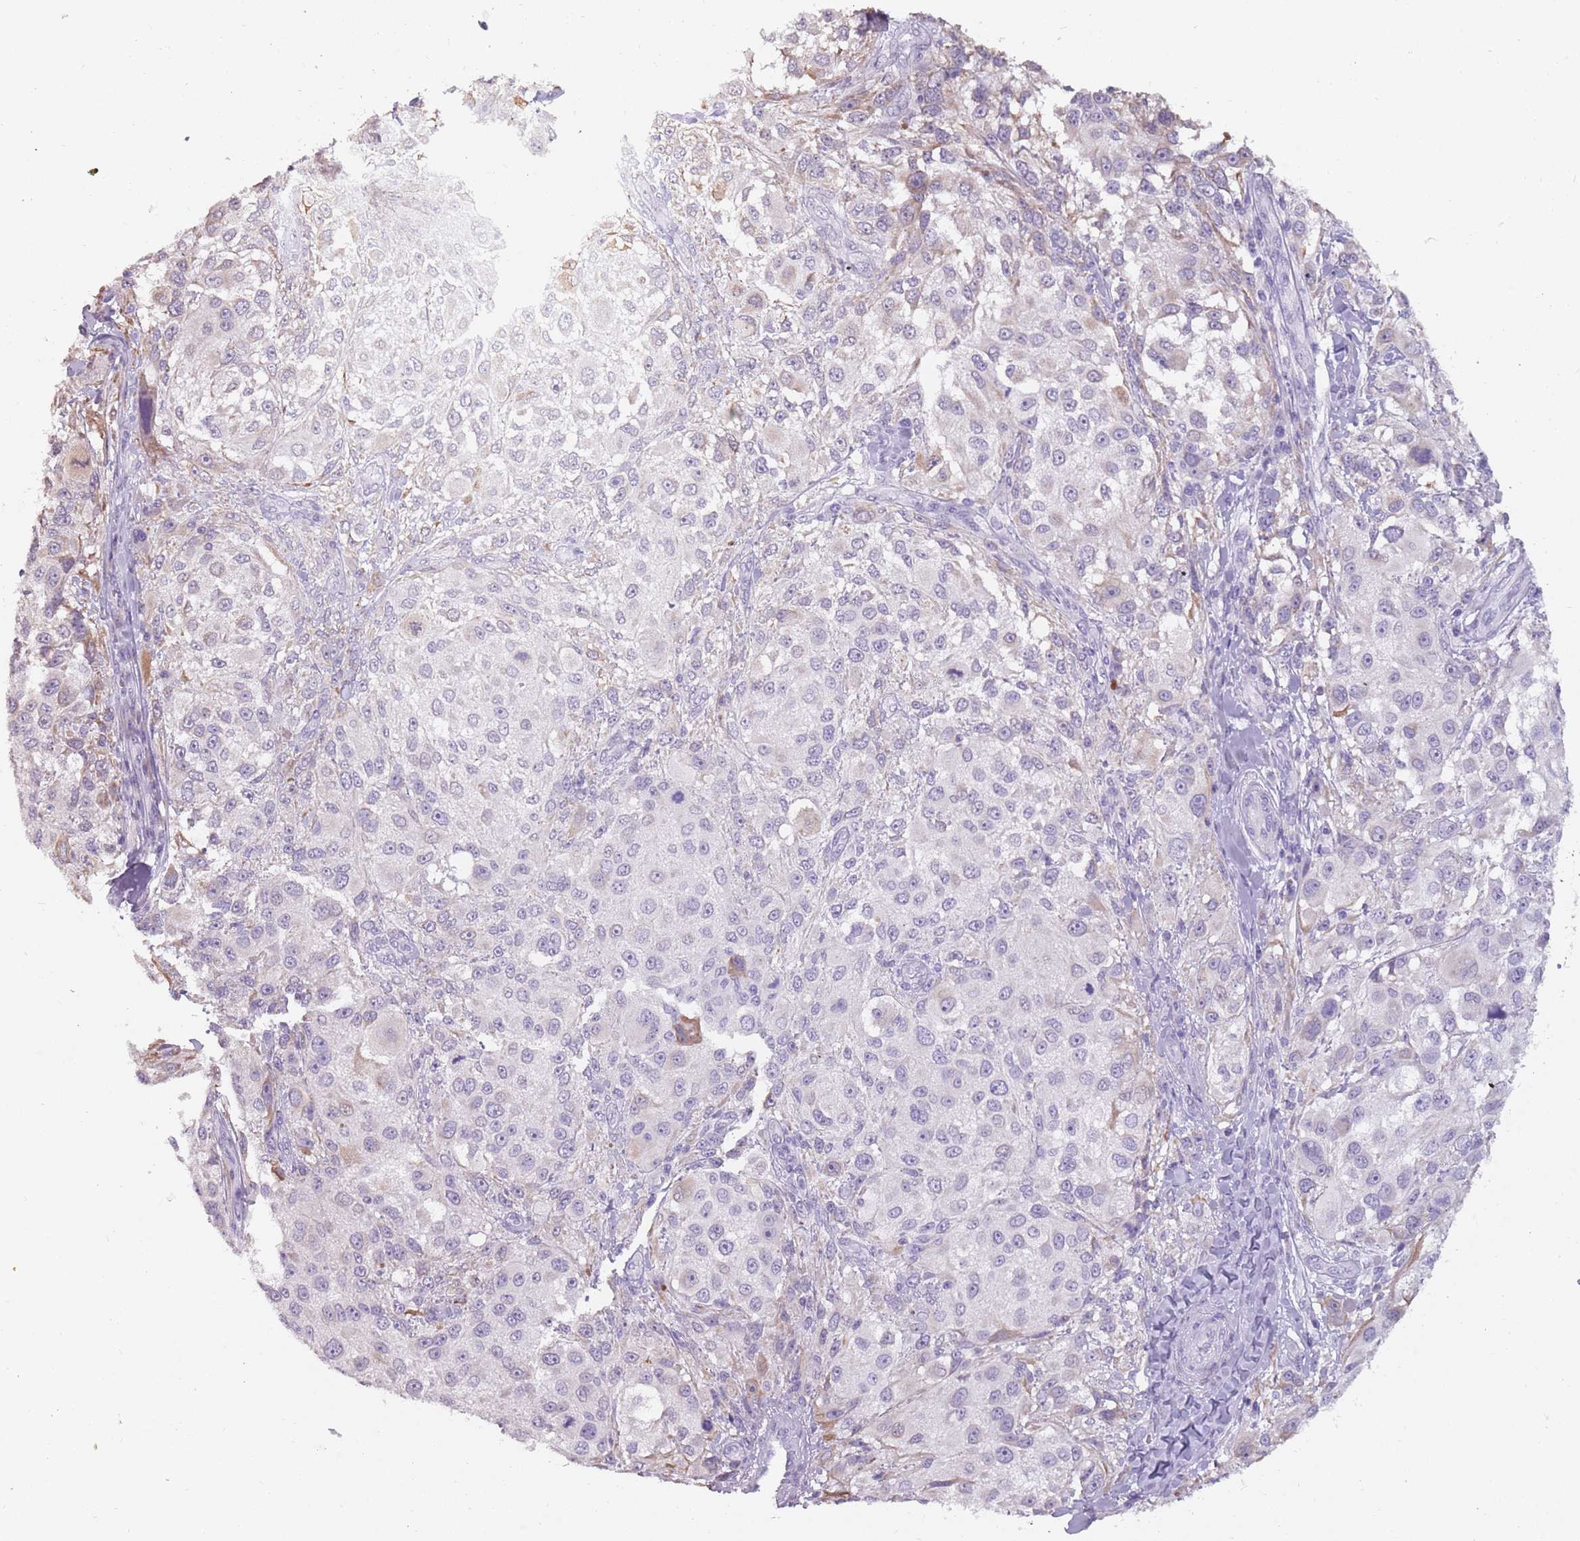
{"staining": {"intensity": "negative", "quantity": "none", "location": "none"}, "tissue": "melanoma", "cell_type": "Tumor cells", "image_type": "cancer", "snomed": [{"axis": "morphology", "description": "Normal morphology"}, {"axis": "morphology", "description": "Malignant melanoma, NOS"}, {"axis": "topography", "description": "Skin"}], "caption": "Tumor cells are negative for protein expression in human melanoma.", "gene": "DDX4", "patient": {"sex": "female", "age": 72}}